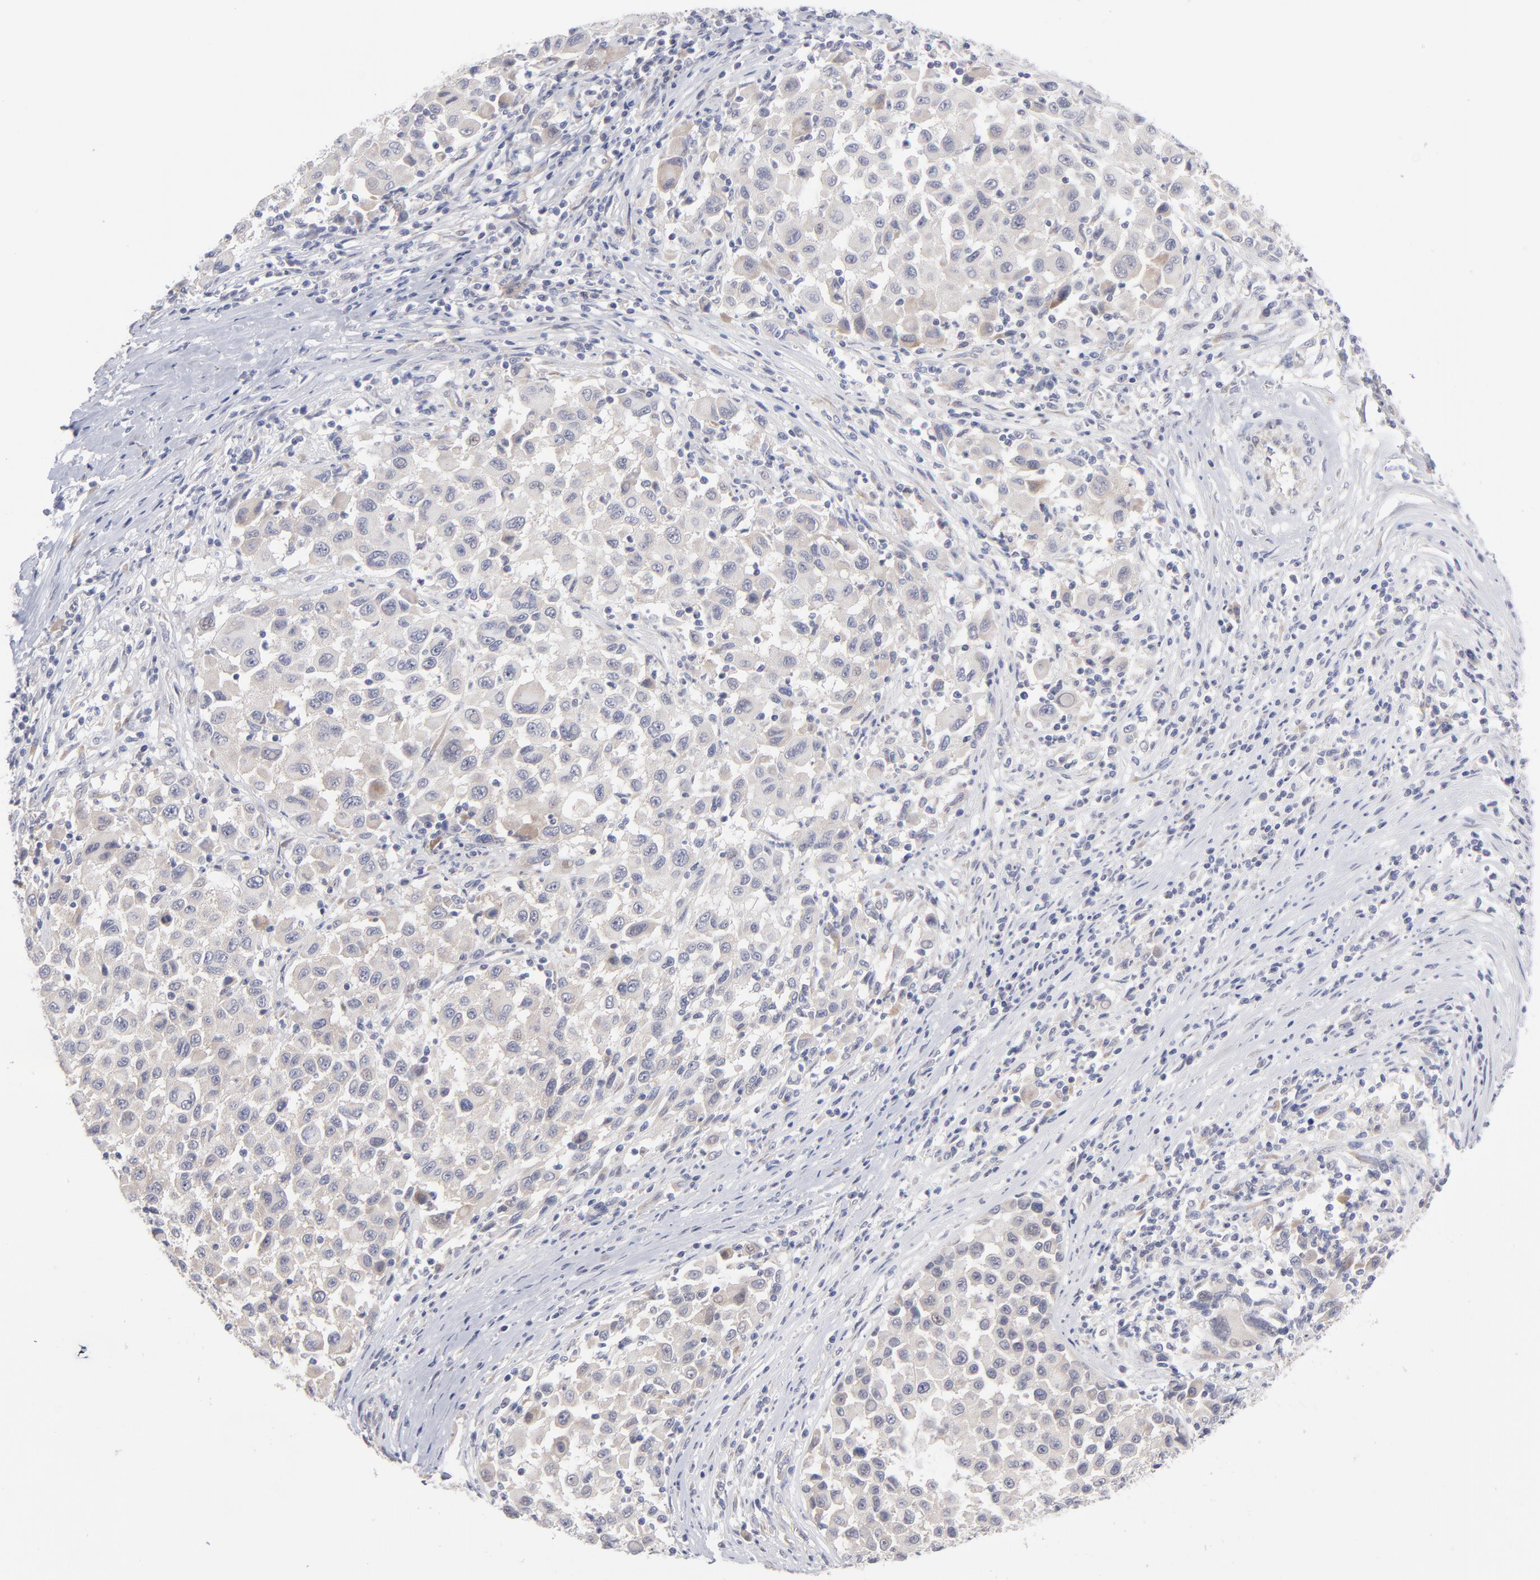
{"staining": {"intensity": "negative", "quantity": "none", "location": "none"}, "tissue": "melanoma", "cell_type": "Tumor cells", "image_type": "cancer", "snomed": [{"axis": "morphology", "description": "Malignant melanoma, Metastatic site"}, {"axis": "topography", "description": "Lymph node"}], "caption": "Immunohistochemical staining of malignant melanoma (metastatic site) exhibits no significant positivity in tumor cells. Nuclei are stained in blue.", "gene": "RPS24", "patient": {"sex": "male", "age": 61}}